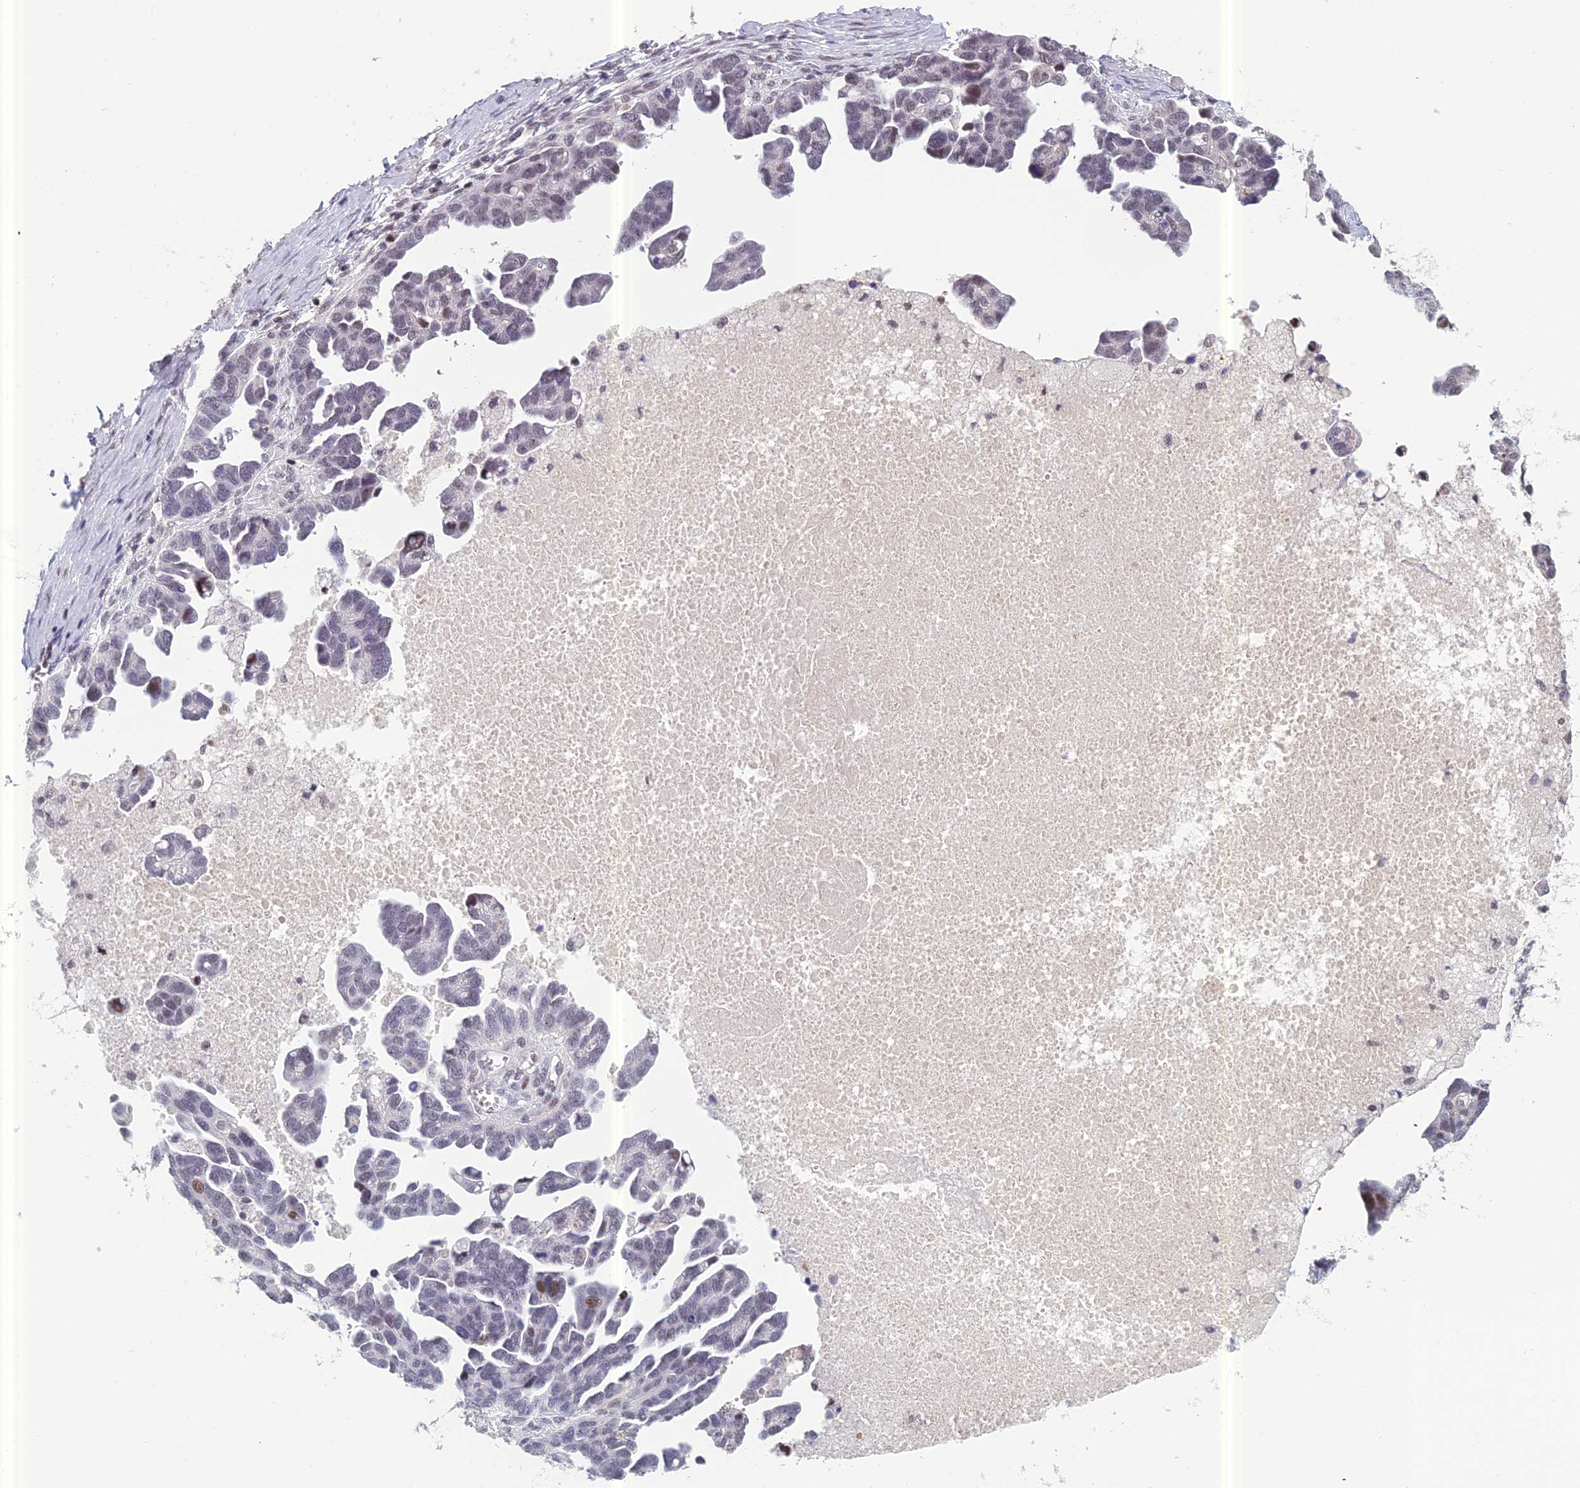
{"staining": {"intensity": "moderate", "quantity": "<25%", "location": "nuclear"}, "tissue": "ovarian cancer", "cell_type": "Tumor cells", "image_type": "cancer", "snomed": [{"axis": "morphology", "description": "Cystadenocarcinoma, serous, NOS"}, {"axis": "topography", "description": "Ovary"}], "caption": "This is an image of IHC staining of ovarian cancer, which shows moderate positivity in the nuclear of tumor cells.", "gene": "RGS17", "patient": {"sex": "female", "age": 54}}